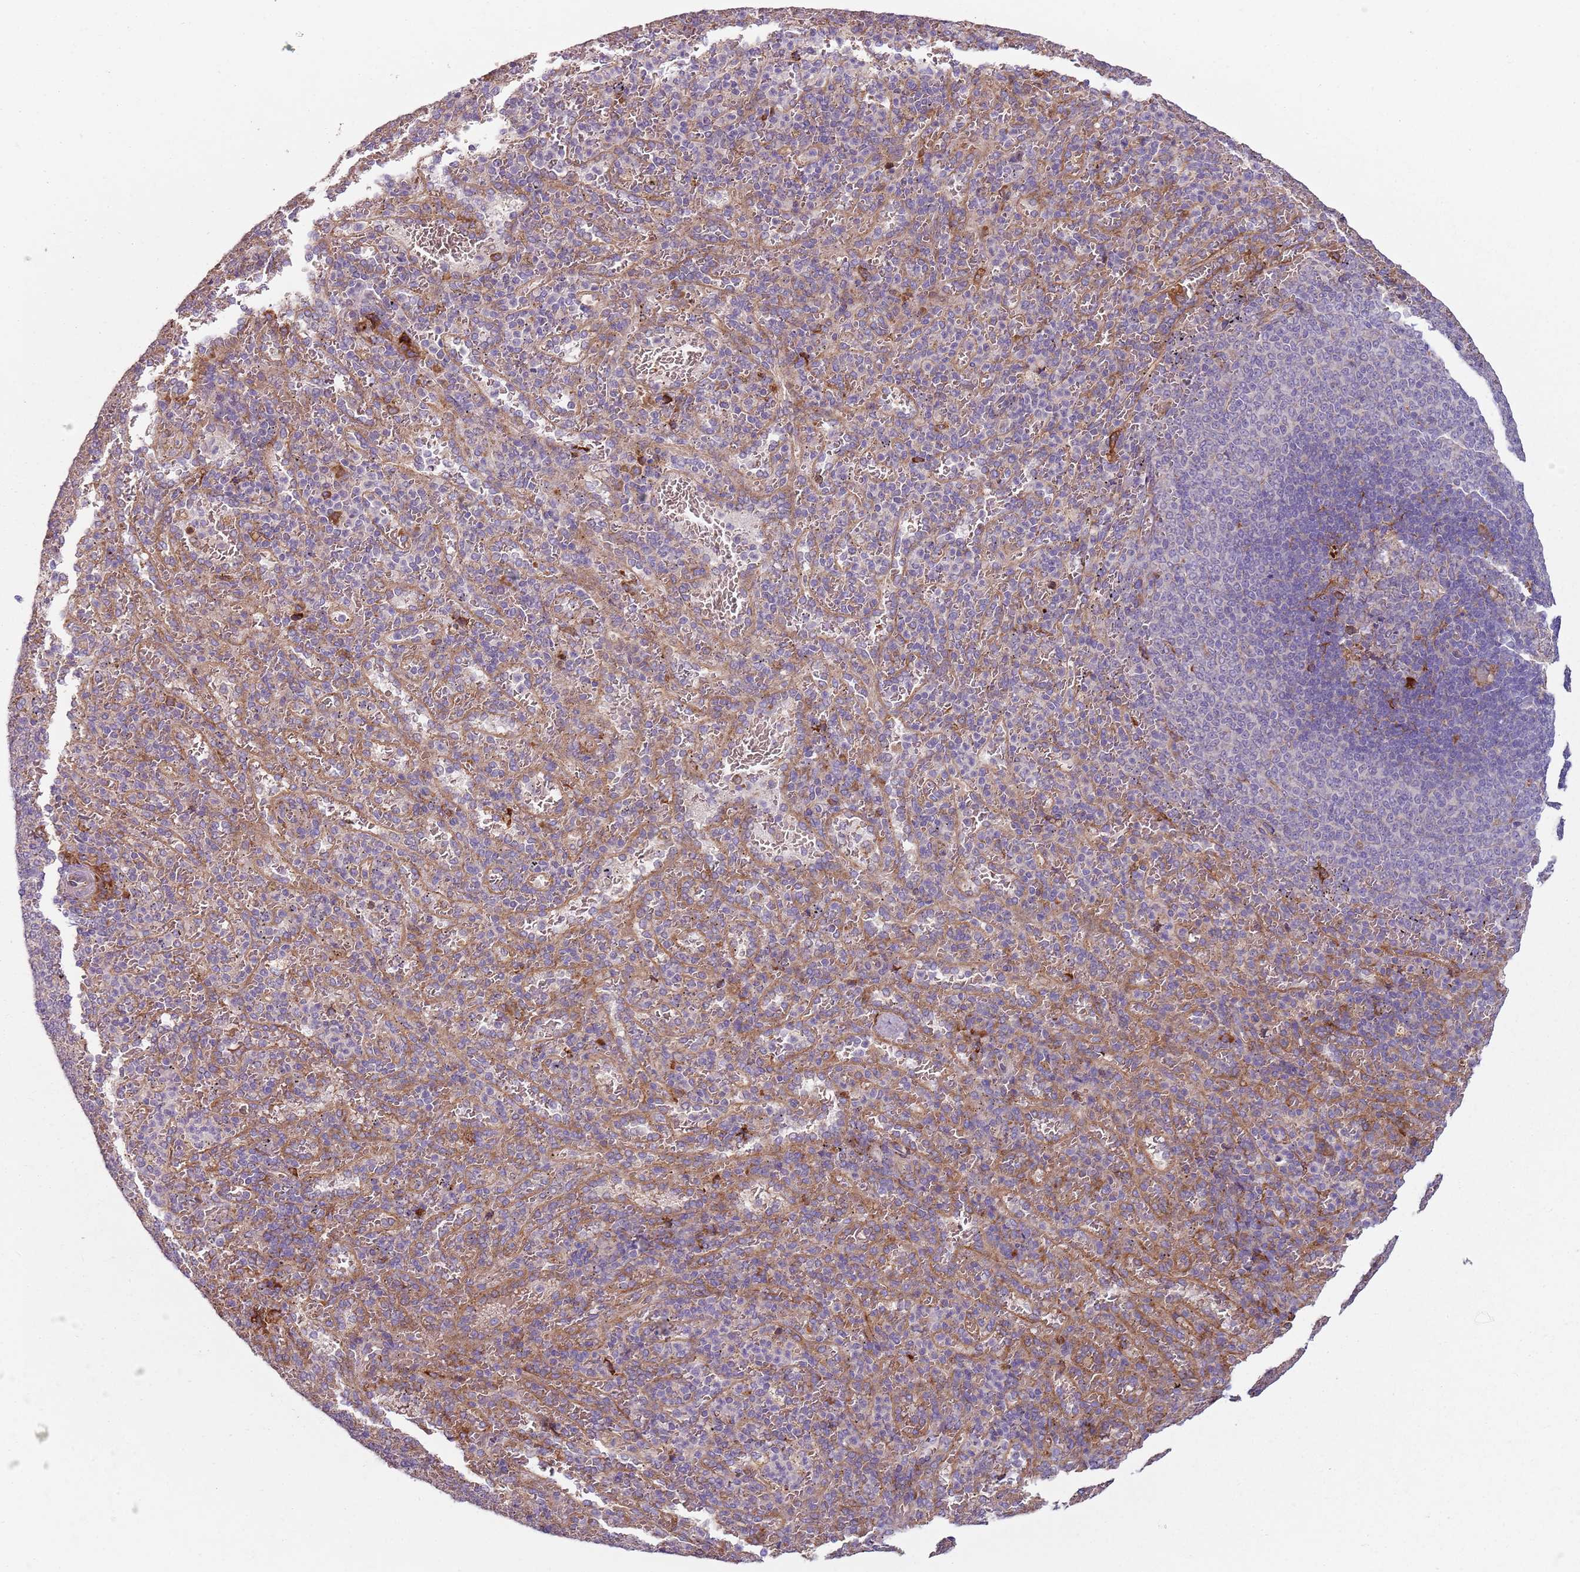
{"staining": {"intensity": "strong", "quantity": "<25%", "location": "cytoplasmic/membranous"}, "tissue": "spleen", "cell_type": "Cells in red pulp", "image_type": "normal", "snomed": [{"axis": "morphology", "description": "Normal tissue, NOS"}, {"axis": "topography", "description": "Spleen"}], "caption": "A histopathology image showing strong cytoplasmic/membranous expression in approximately <25% of cells in red pulp in unremarkable spleen, as visualized by brown immunohistochemical staining.", "gene": "SPATA2", "patient": {"sex": "female", "age": 21}}